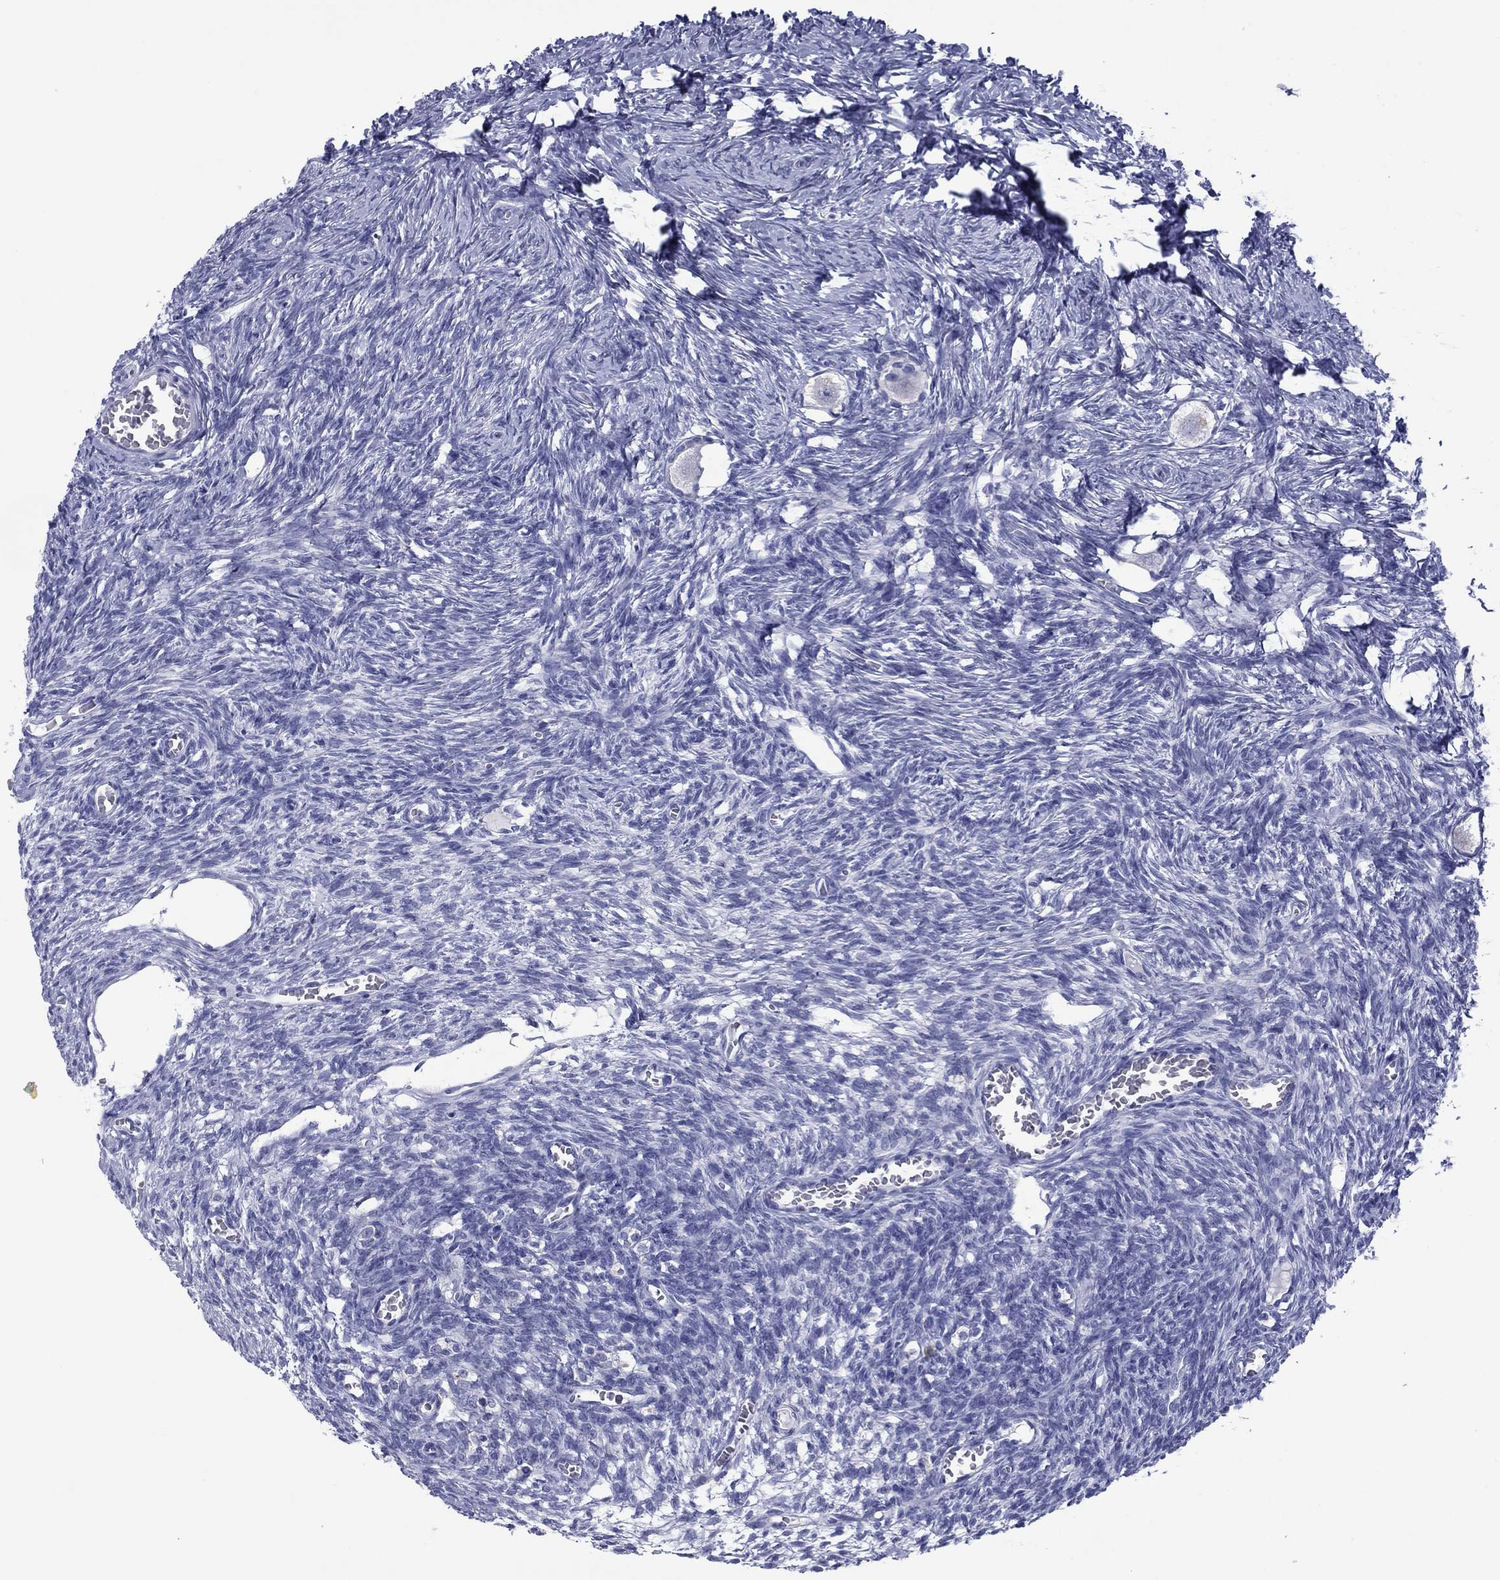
{"staining": {"intensity": "negative", "quantity": "none", "location": "none"}, "tissue": "ovary", "cell_type": "Follicle cells", "image_type": "normal", "snomed": [{"axis": "morphology", "description": "Normal tissue, NOS"}, {"axis": "topography", "description": "Ovary"}], "caption": "An image of ovary stained for a protein demonstrates no brown staining in follicle cells. (DAB (3,3'-diaminobenzidine) IHC with hematoxylin counter stain).", "gene": "TCFL5", "patient": {"sex": "female", "age": 27}}